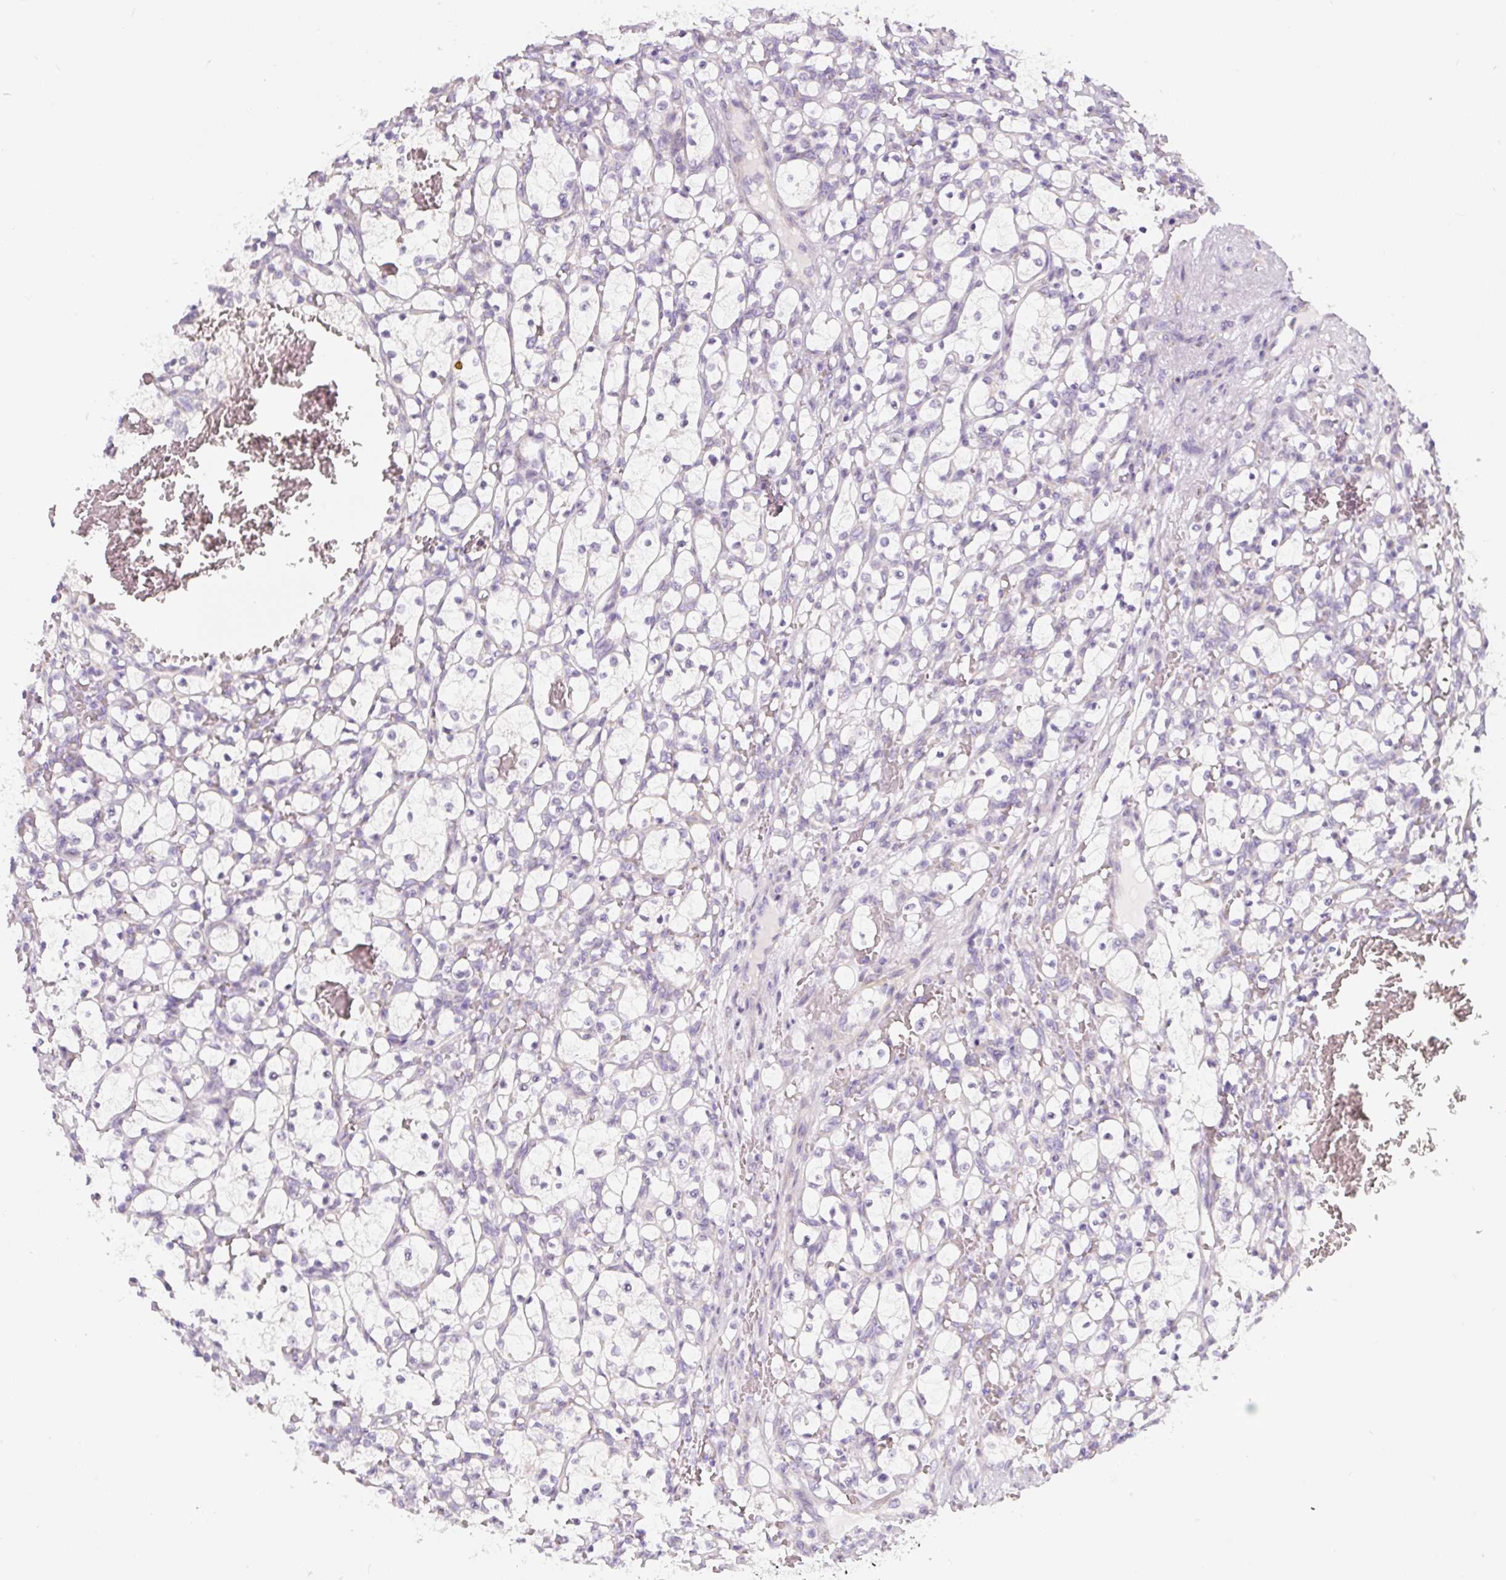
{"staining": {"intensity": "negative", "quantity": "none", "location": "none"}, "tissue": "renal cancer", "cell_type": "Tumor cells", "image_type": "cancer", "snomed": [{"axis": "morphology", "description": "Adenocarcinoma, NOS"}, {"axis": "topography", "description": "Kidney"}], "caption": "This is an immunohistochemistry micrograph of renal adenocarcinoma. There is no staining in tumor cells.", "gene": "PWWP3B", "patient": {"sex": "female", "age": 69}}